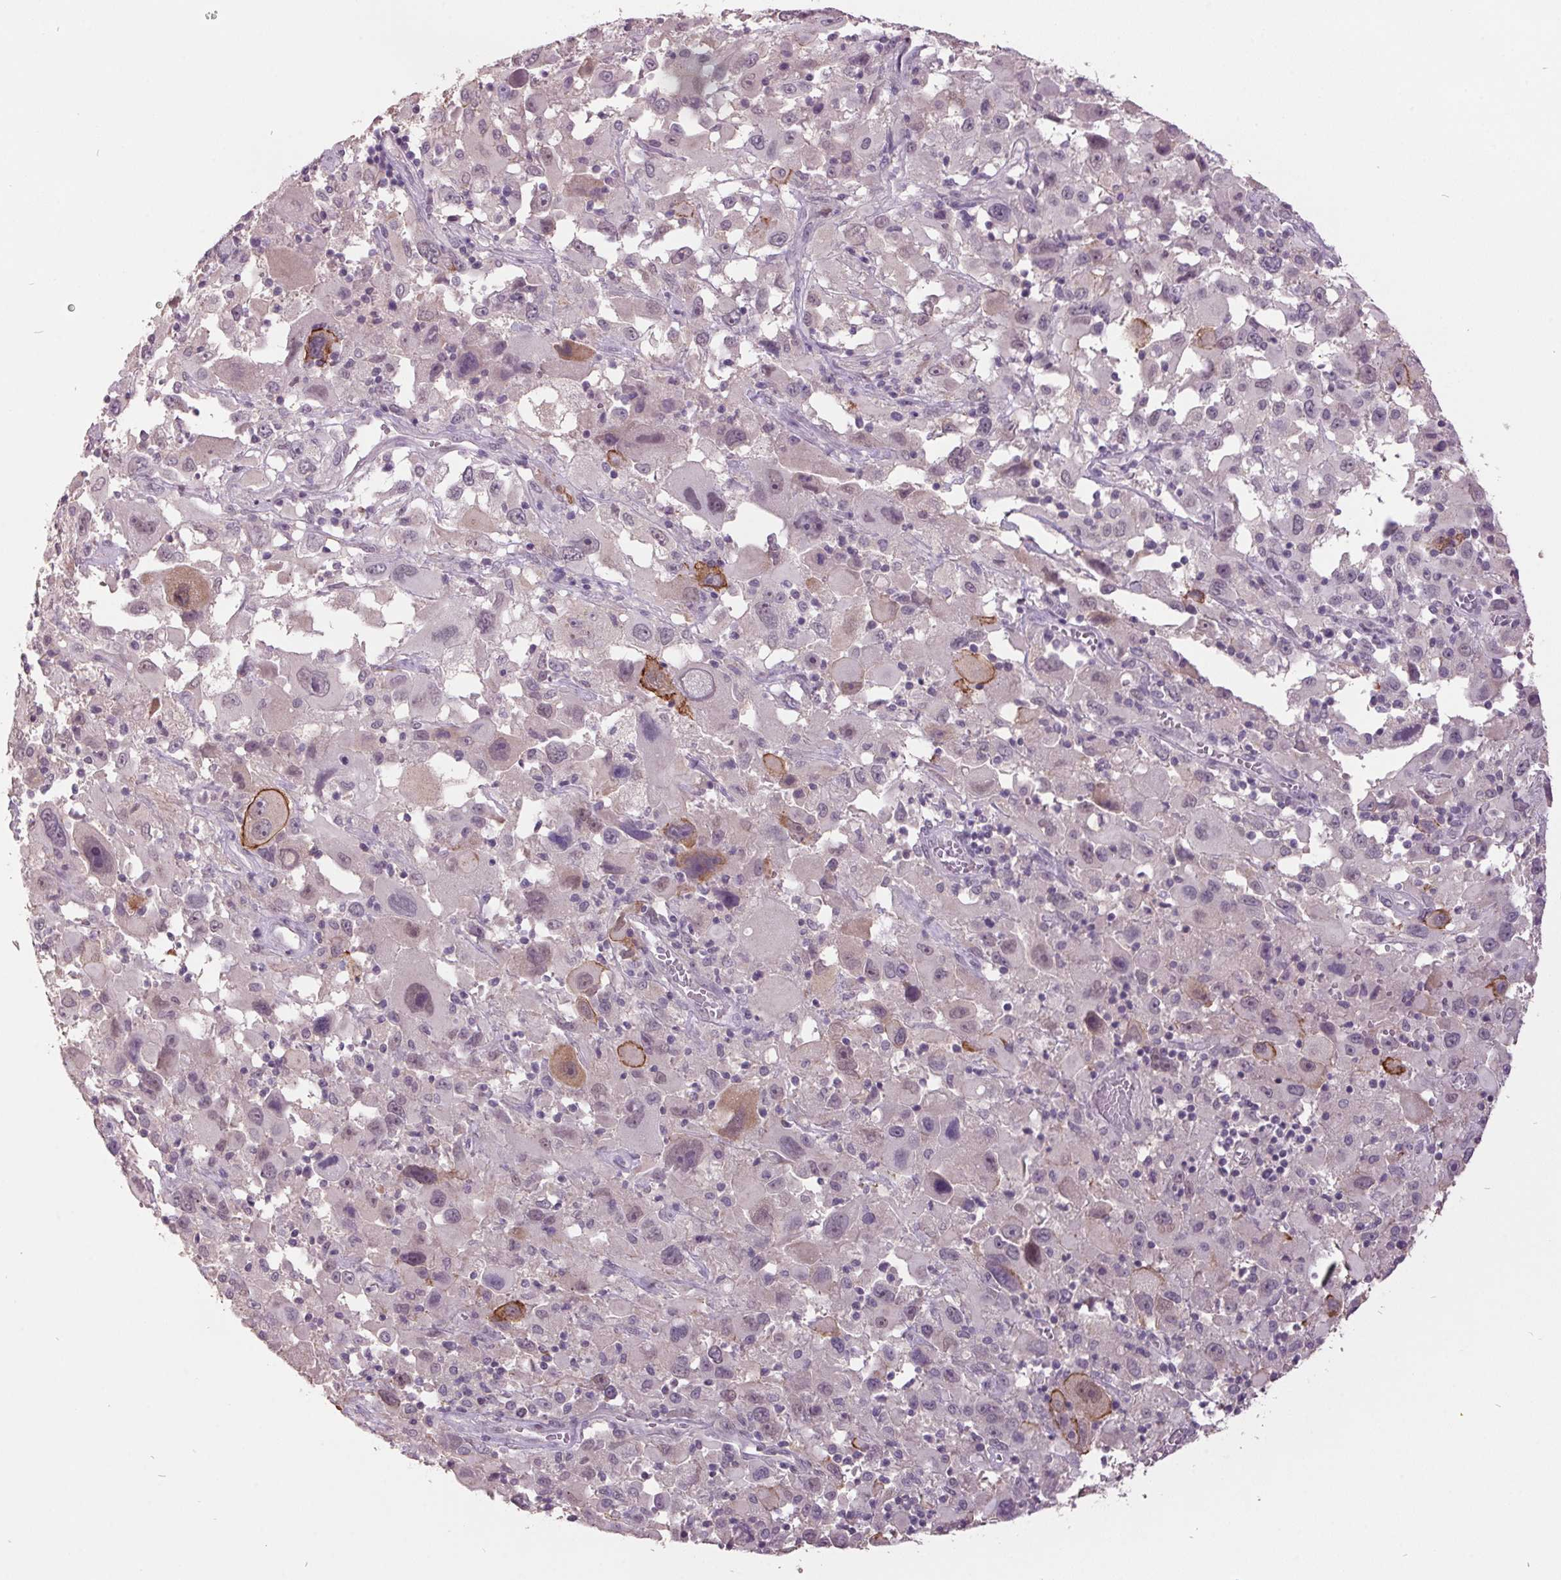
{"staining": {"intensity": "negative", "quantity": "none", "location": "none"}, "tissue": "melanoma", "cell_type": "Tumor cells", "image_type": "cancer", "snomed": [{"axis": "morphology", "description": "Malignant melanoma, Metastatic site"}, {"axis": "topography", "description": "Soft tissue"}], "caption": "Immunohistochemistry image of neoplastic tissue: human malignant melanoma (metastatic site) stained with DAB reveals no significant protein staining in tumor cells. The staining is performed using DAB brown chromogen with nuclei counter-stained in using hematoxylin.", "gene": "C2orf16", "patient": {"sex": "male", "age": 50}}